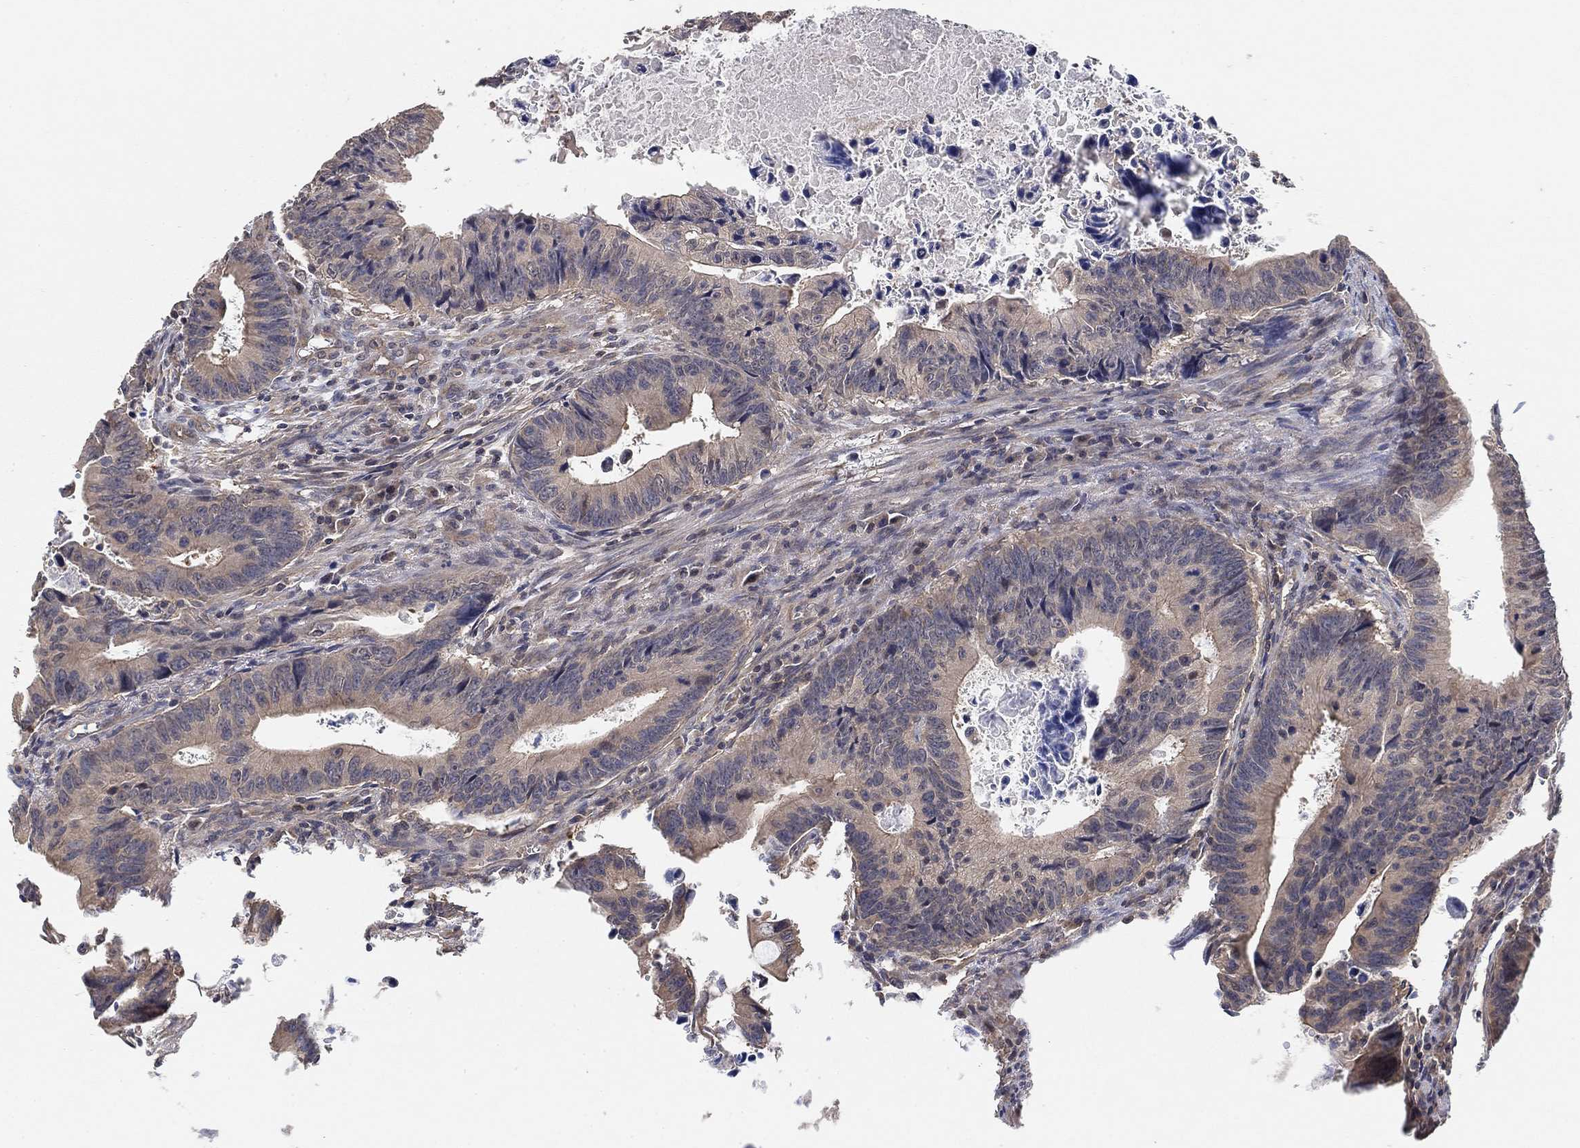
{"staining": {"intensity": "negative", "quantity": "none", "location": "none"}, "tissue": "colorectal cancer", "cell_type": "Tumor cells", "image_type": "cancer", "snomed": [{"axis": "morphology", "description": "Adenocarcinoma, NOS"}, {"axis": "topography", "description": "Colon"}], "caption": "High magnification brightfield microscopy of adenocarcinoma (colorectal) stained with DAB (brown) and counterstained with hematoxylin (blue): tumor cells show no significant positivity. The staining is performed using DAB (3,3'-diaminobenzidine) brown chromogen with nuclei counter-stained in using hematoxylin.", "gene": "CCDC43", "patient": {"sex": "female", "age": 87}}